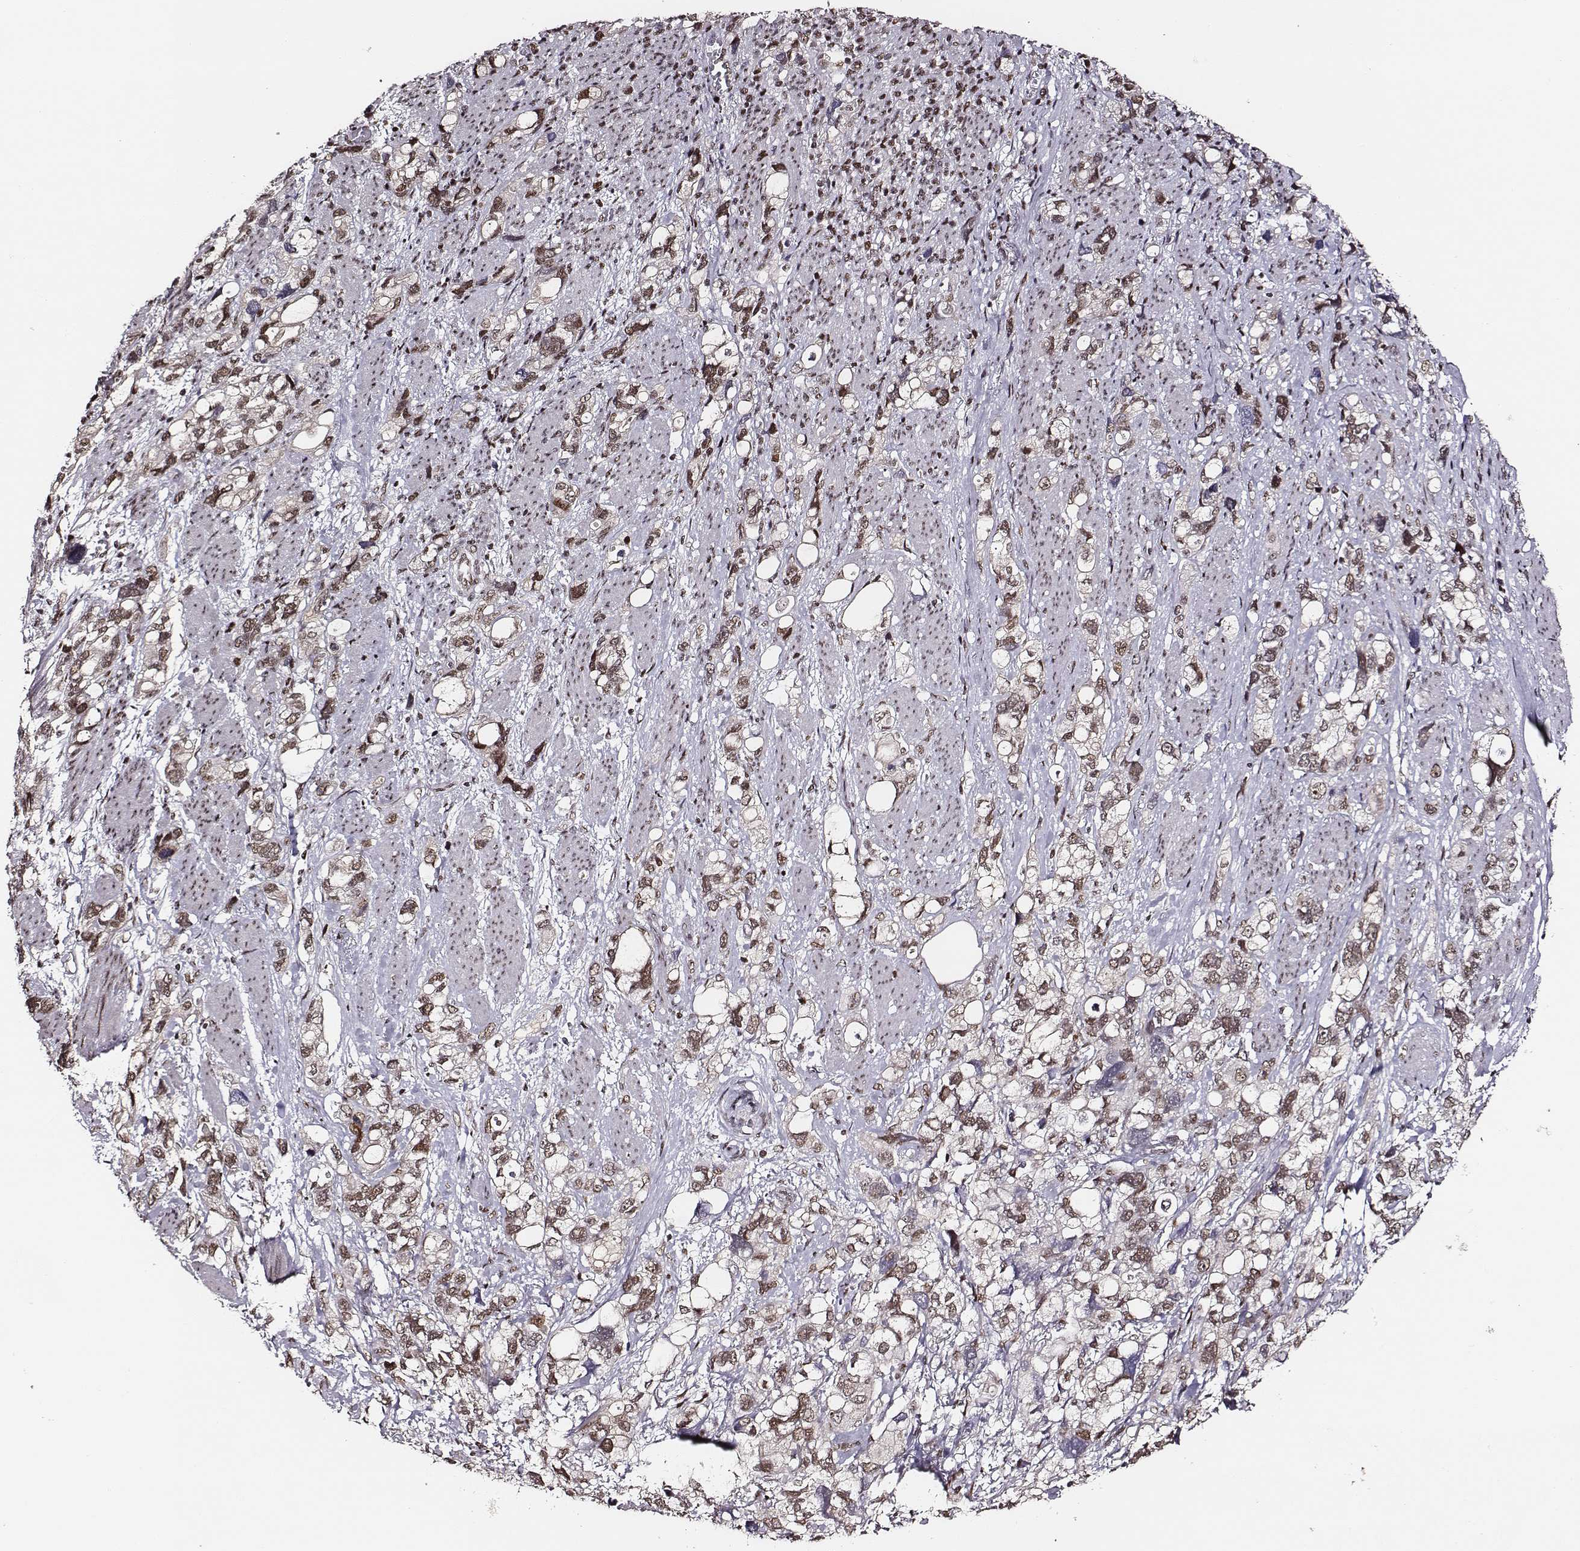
{"staining": {"intensity": "moderate", "quantity": ">75%", "location": "nuclear"}, "tissue": "stomach cancer", "cell_type": "Tumor cells", "image_type": "cancer", "snomed": [{"axis": "morphology", "description": "Adenocarcinoma, NOS"}, {"axis": "topography", "description": "Stomach, upper"}], "caption": "A brown stain shows moderate nuclear positivity of a protein in human stomach cancer (adenocarcinoma) tumor cells. The staining was performed using DAB (3,3'-diaminobenzidine) to visualize the protein expression in brown, while the nuclei were stained in blue with hematoxylin (Magnification: 20x).", "gene": "PPARA", "patient": {"sex": "female", "age": 81}}